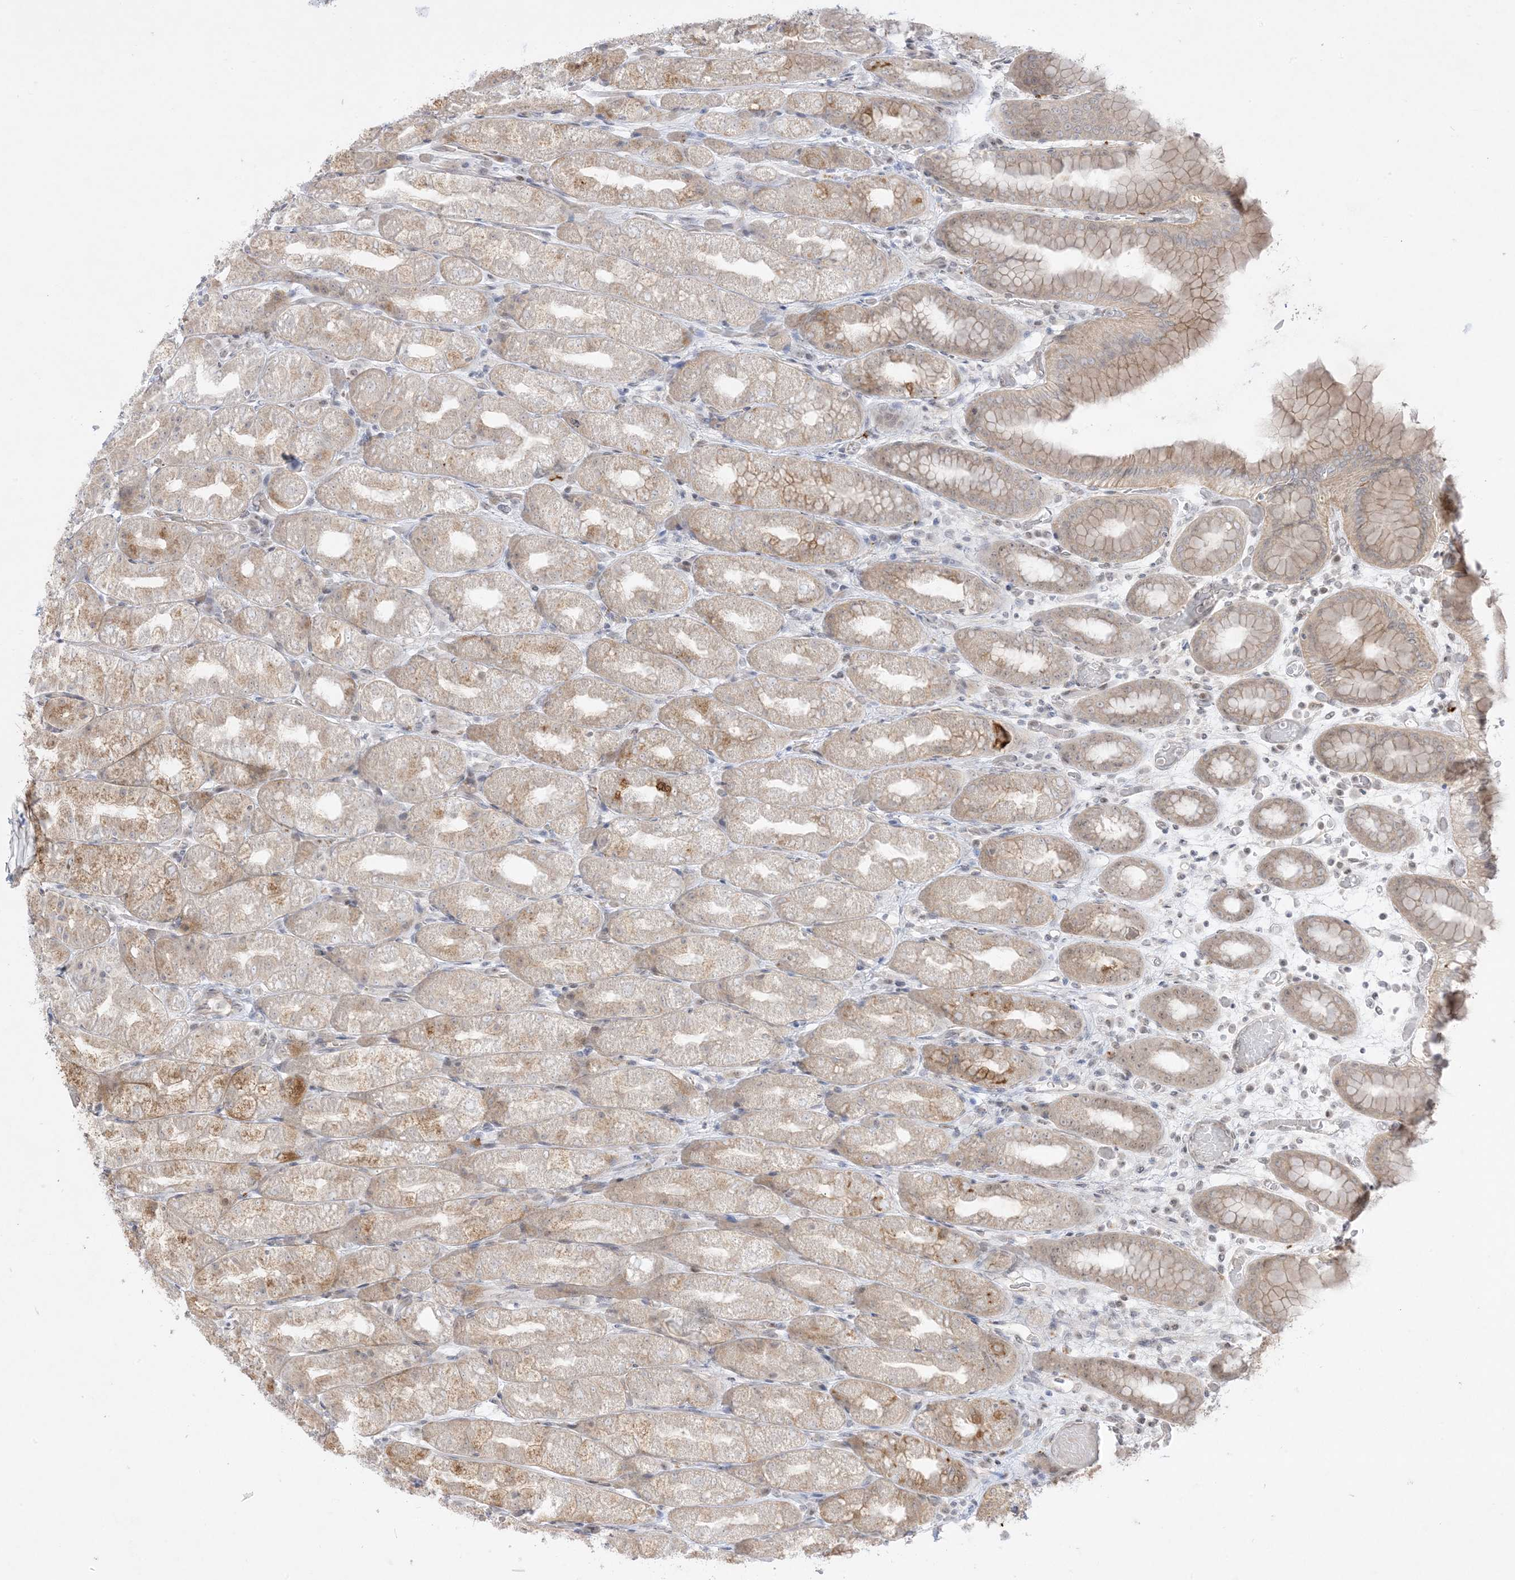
{"staining": {"intensity": "strong", "quantity": "25%-75%", "location": "cytoplasmic/membranous"}, "tissue": "stomach", "cell_type": "Glandular cells", "image_type": "normal", "snomed": [{"axis": "morphology", "description": "Normal tissue, NOS"}, {"axis": "topography", "description": "Stomach, upper"}], "caption": "Stomach was stained to show a protein in brown. There is high levels of strong cytoplasmic/membranous expression in about 25%-75% of glandular cells. The staining is performed using DAB brown chromogen to label protein expression. The nuclei are counter-stained blue using hematoxylin.", "gene": "PTK6", "patient": {"sex": "male", "age": 68}}